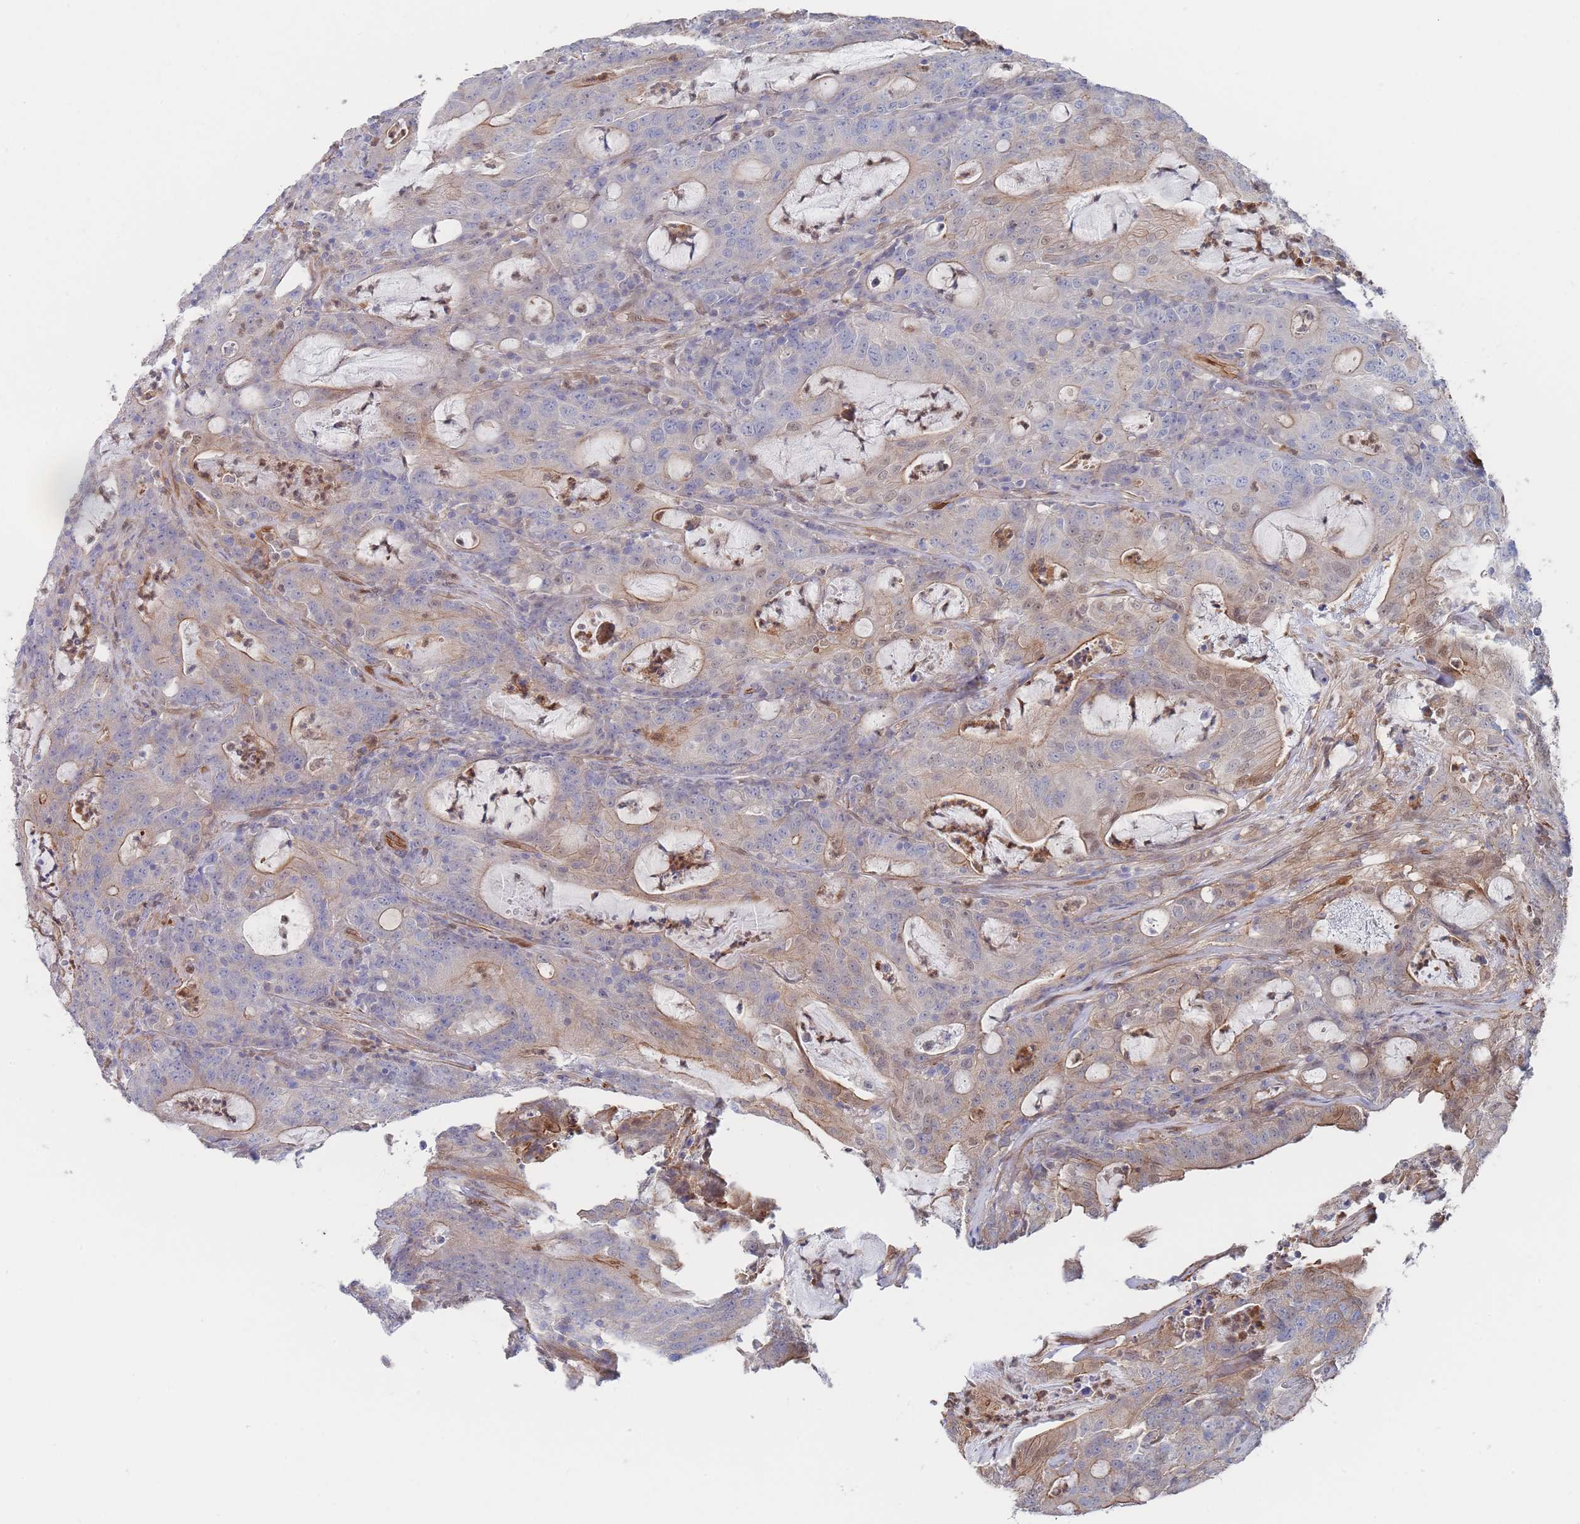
{"staining": {"intensity": "weak", "quantity": "<25%", "location": "cytoplasmic/membranous"}, "tissue": "colorectal cancer", "cell_type": "Tumor cells", "image_type": "cancer", "snomed": [{"axis": "morphology", "description": "Adenocarcinoma, NOS"}, {"axis": "topography", "description": "Colon"}], "caption": "IHC of colorectal cancer exhibits no positivity in tumor cells. (DAB IHC visualized using brightfield microscopy, high magnification).", "gene": "G6PC1", "patient": {"sex": "male", "age": 83}}